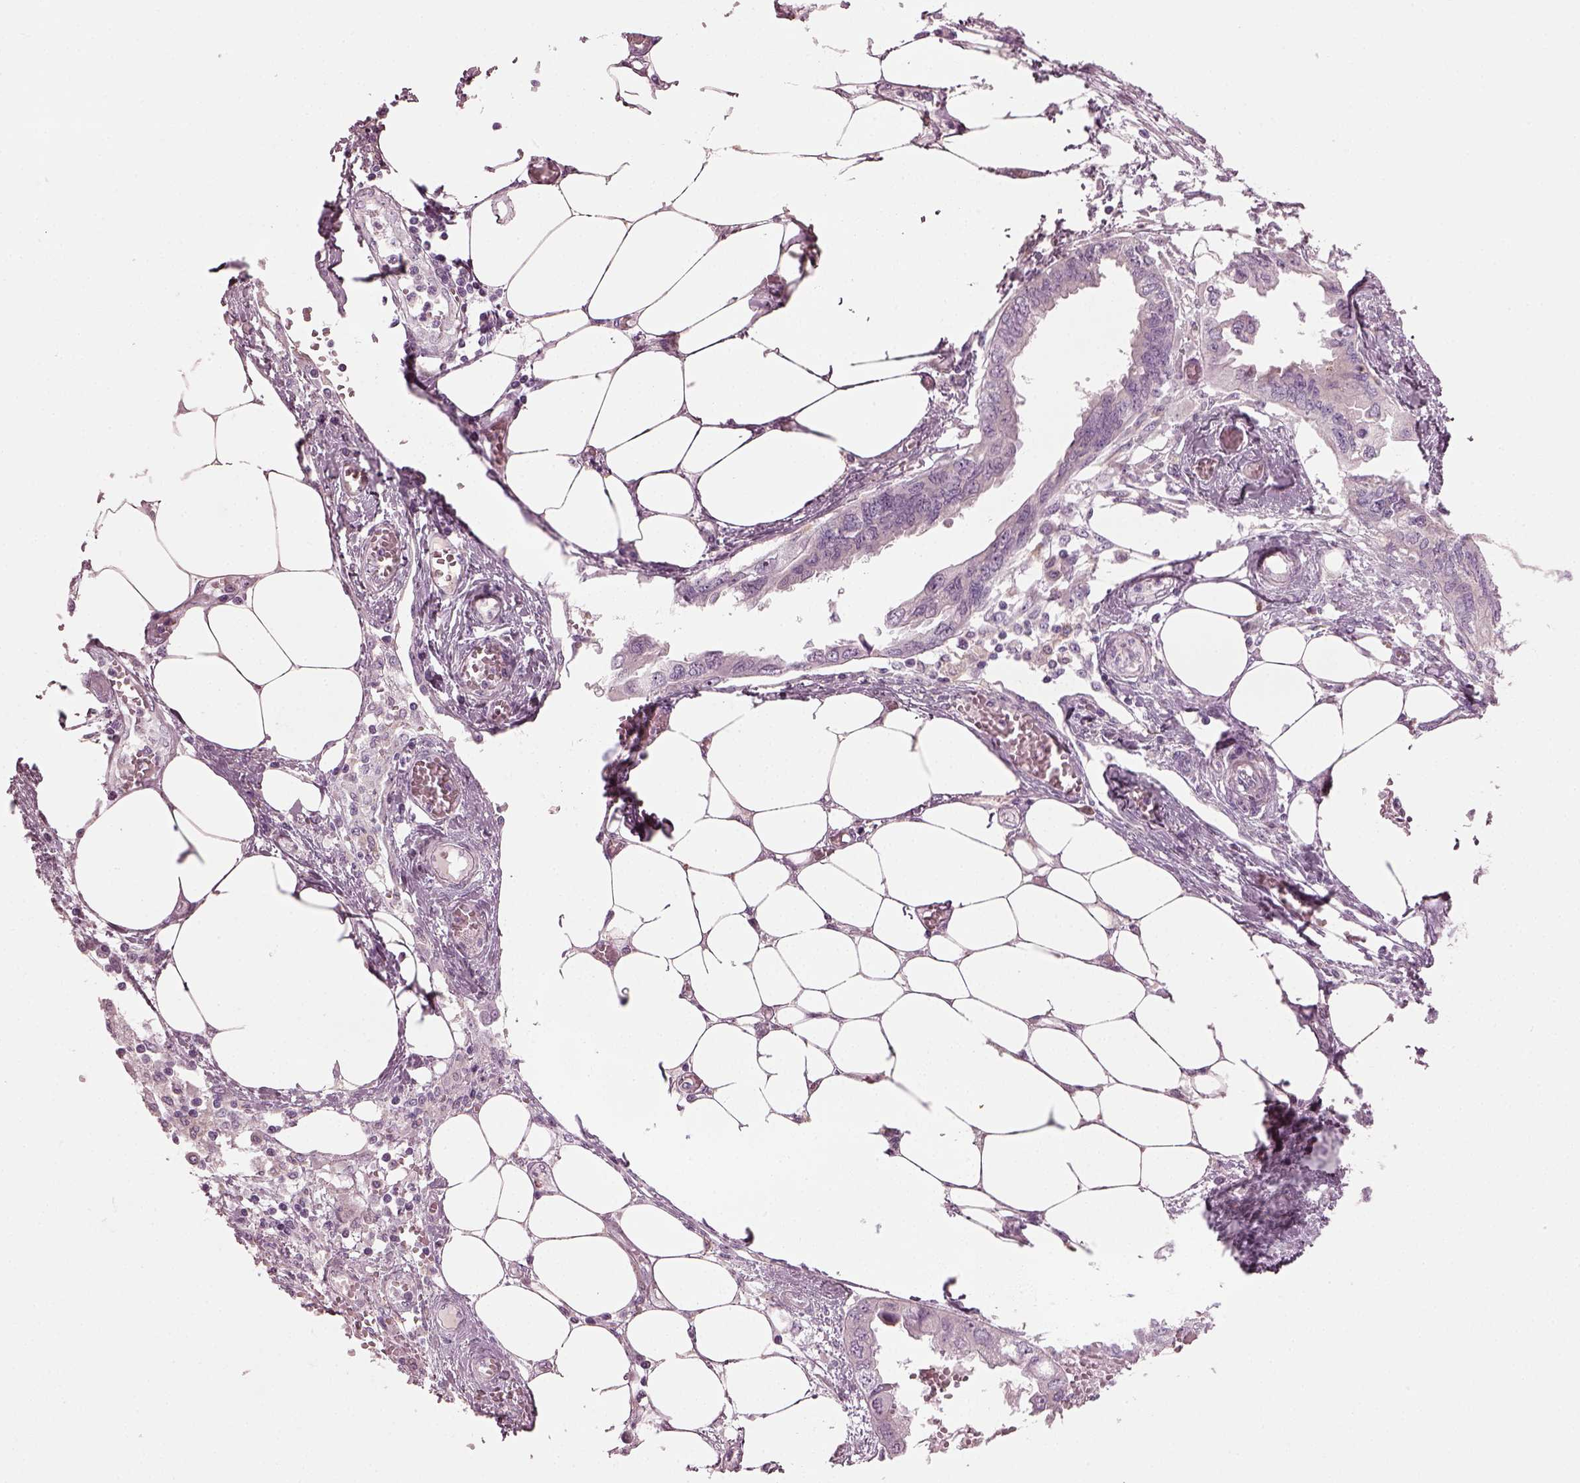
{"staining": {"intensity": "negative", "quantity": "none", "location": "none"}, "tissue": "endometrial cancer", "cell_type": "Tumor cells", "image_type": "cancer", "snomed": [{"axis": "morphology", "description": "Adenocarcinoma, NOS"}, {"axis": "morphology", "description": "Adenocarcinoma, metastatic, NOS"}, {"axis": "topography", "description": "Adipose tissue"}, {"axis": "topography", "description": "Endometrium"}], "caption": "High power microscopy histopathology image of an IHC image of endometrial cancer, revealing no significant positivity in tumor cells. (Brightfield microscopy of DAB immunohistochemistry (IHC) at high magnification).", "gene": "TMEM231", "patient": {"sex": "female", "age": 67}}